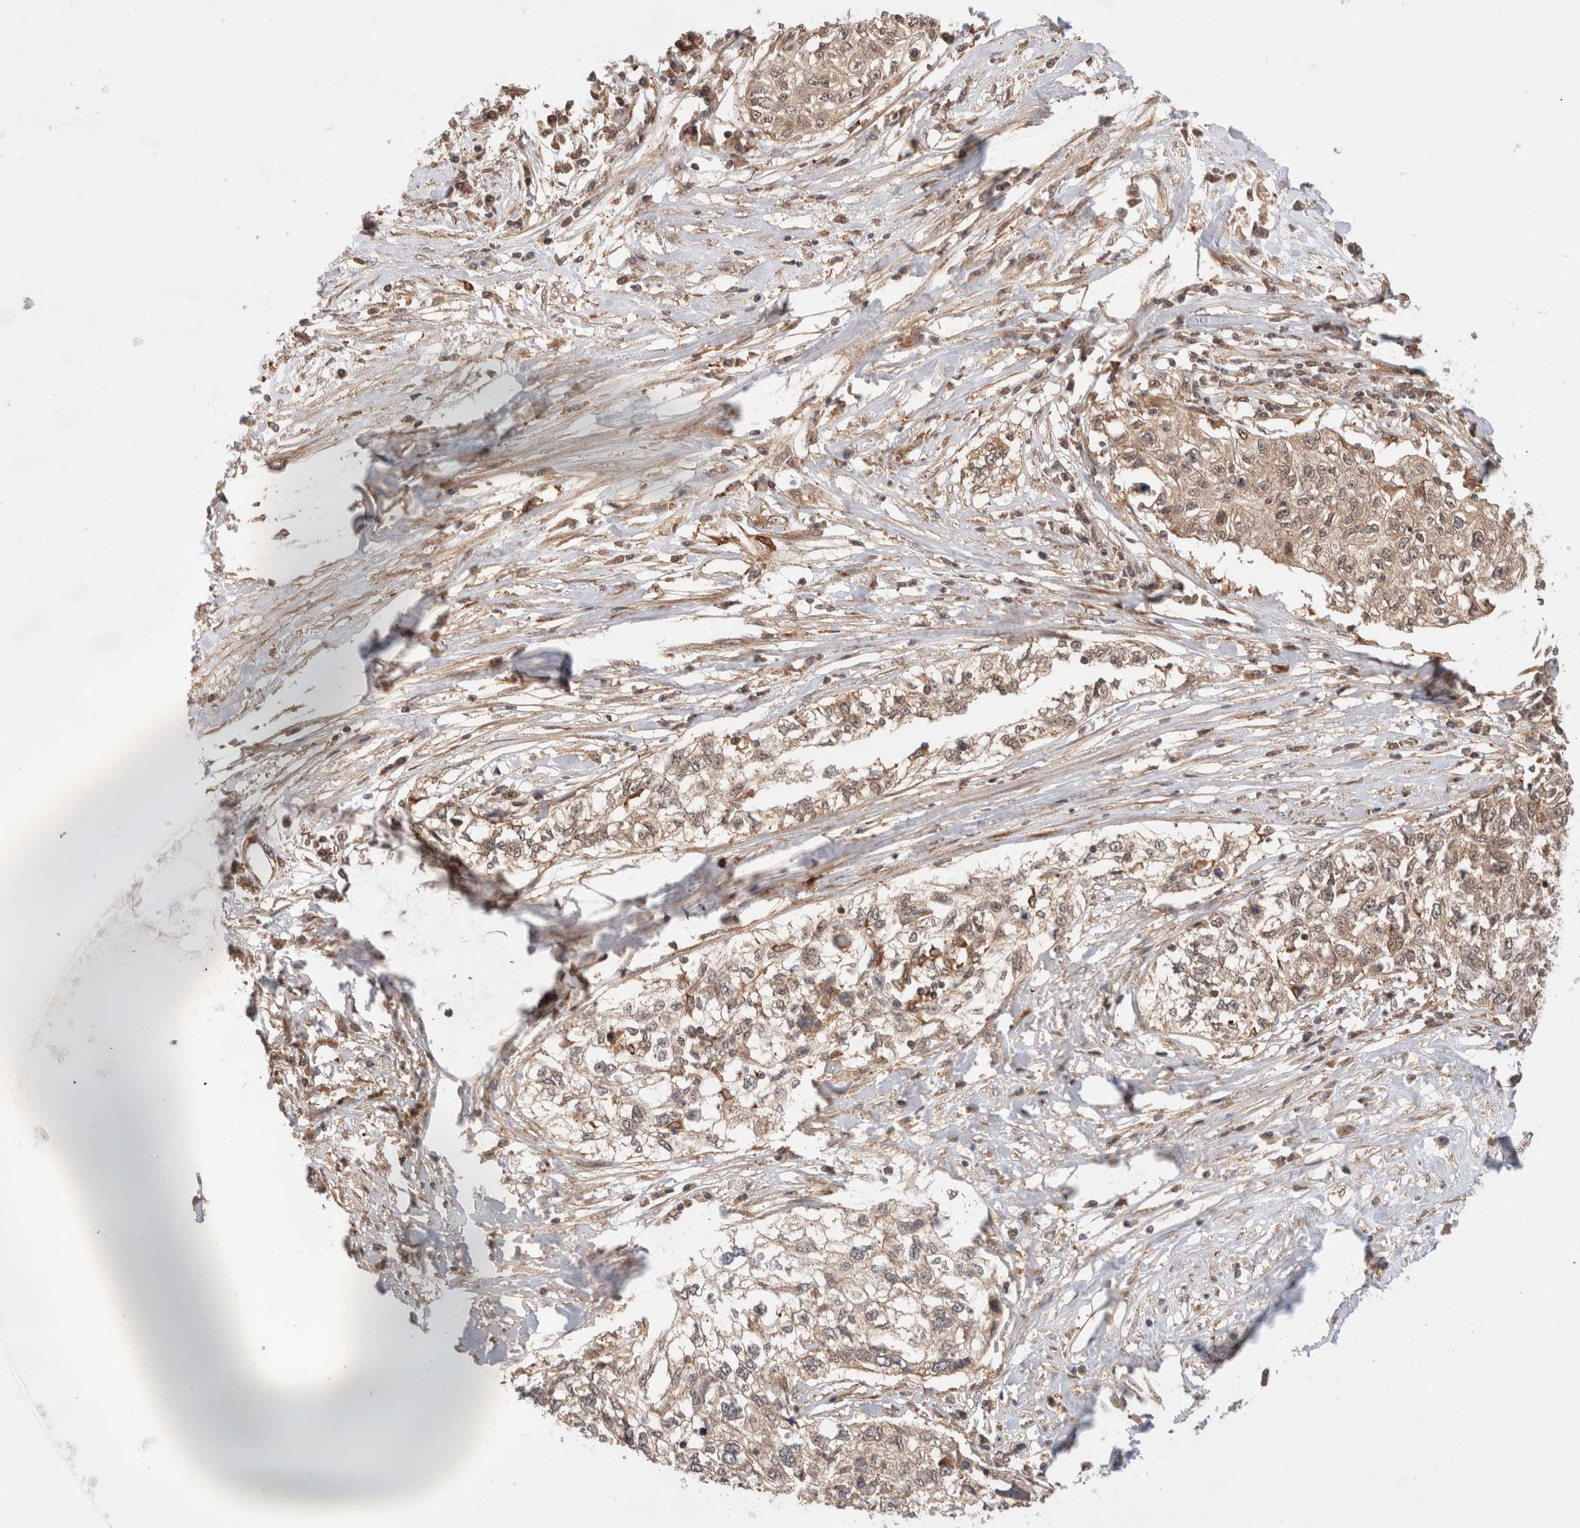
{"staining": {"intensity": "weak", "quantity": ">75%", "location": "cytoplasmic/membranous,nuclear"}, "tissue": "cervical cancer", "cell_type": "Tumor cells", "image_type": "cancer", "snomed": [{"axis": "morphology", "description": "Squamous cell carcinoma, NOS"}, {"axis": "topography", "description": "Cervix"}], "caption": "A brown stain labels weak cytoplasmic/membranous and nuclear positivity of a protein in human squamous cell carcinoma (cervical) tumor cells.", "gene": "SIKE1", "patient": {"sex": "female", "age": 57}}